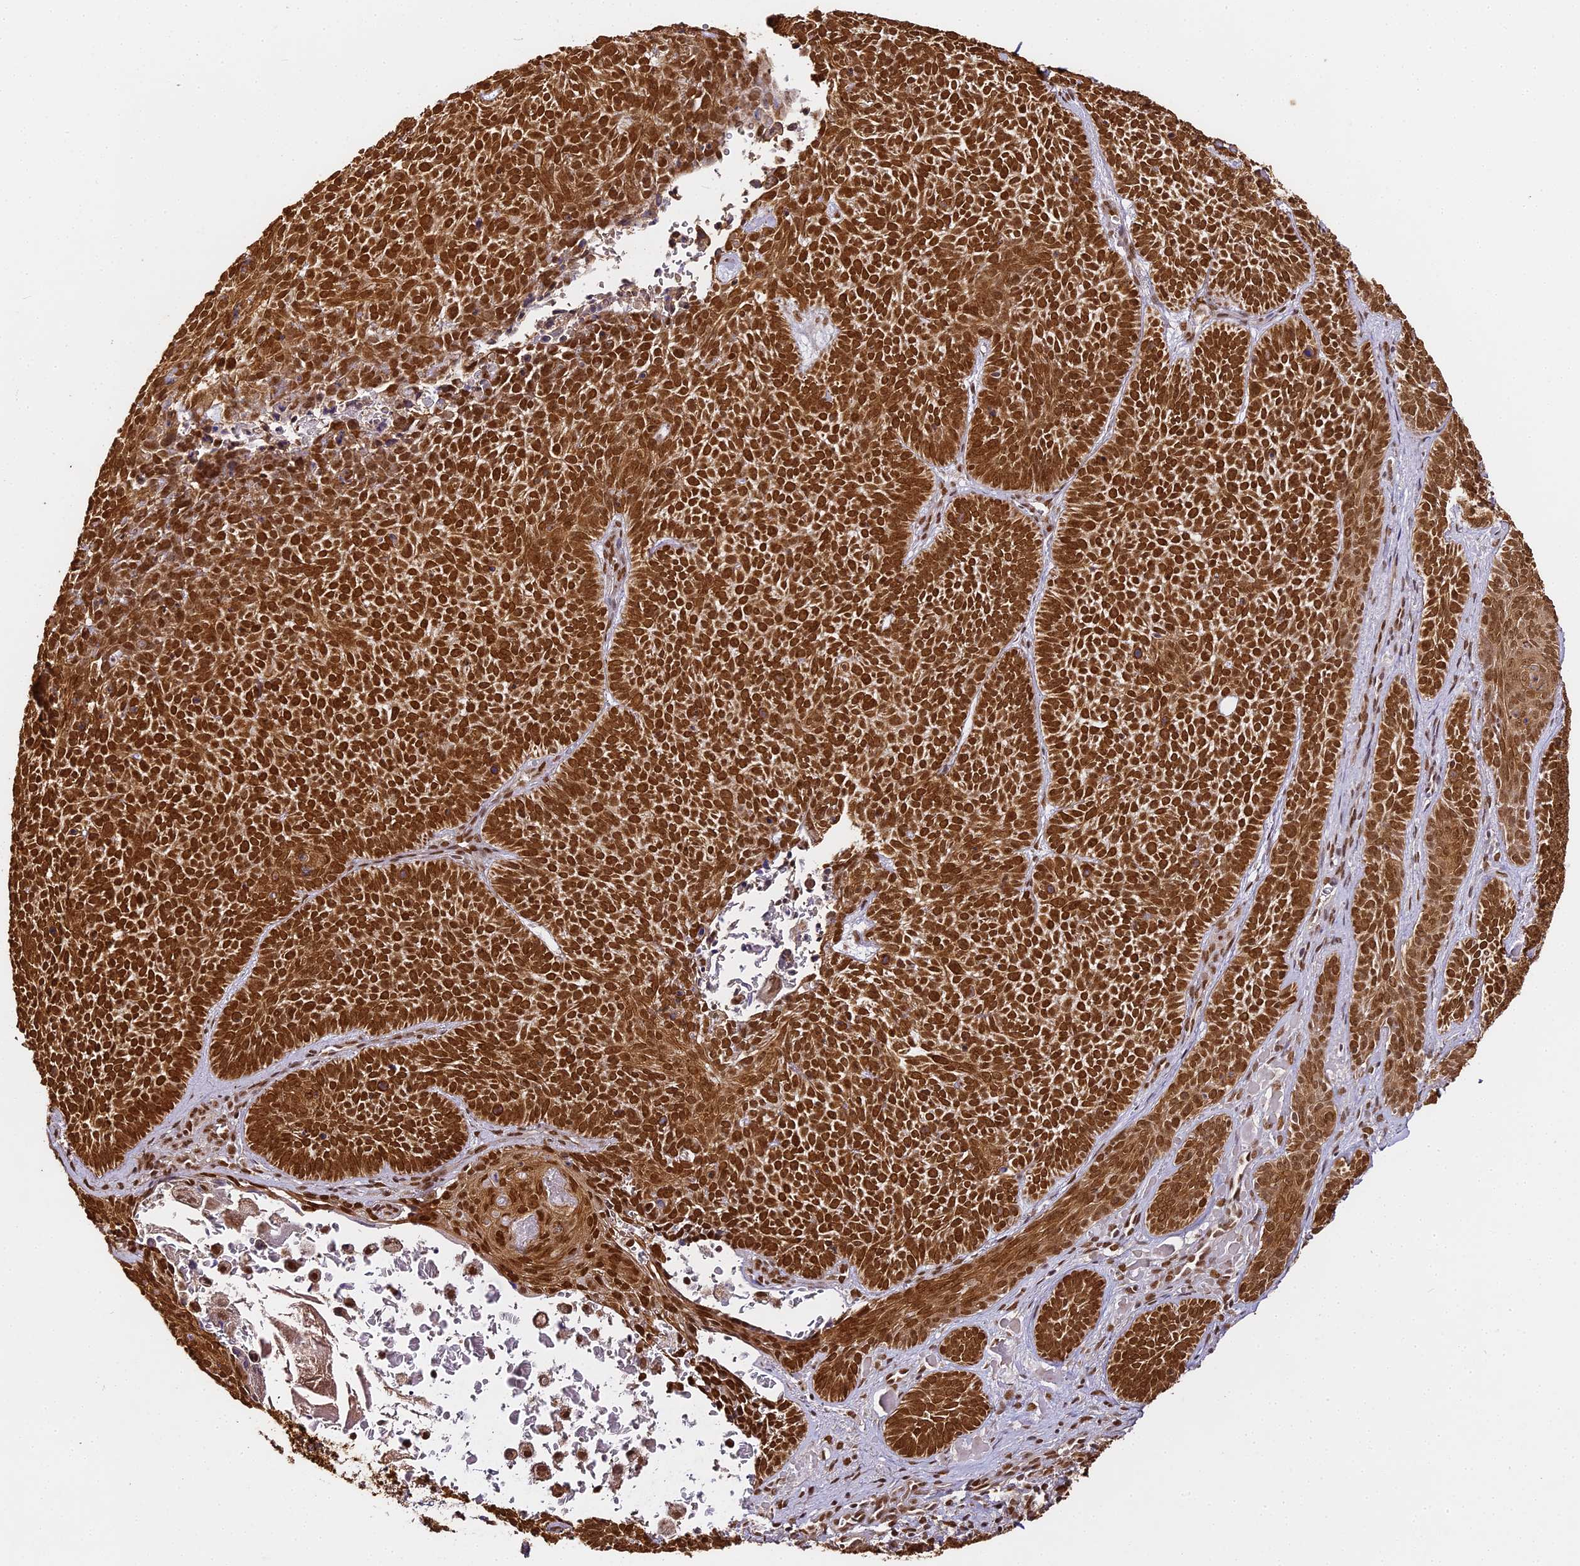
{"staining": {"intensity": "strong", "quantity": ">75%", "location": "cytoplasmic/membranous,nuclear"}, "tissue": "skin cancer", "cell_type": "Tumor cells", "image_type": "cancer", "snomed": [{"axis": "morphology", "description": "Basal cell carcinoma"}, {"axis": "topography", "description": "Skin"}], "caption": "This histopathology image exhibits immunohistochemistry staining of human basal cell carcinoma (skin), with high strong cytoplasmic/membranous and nuclear positivity in approximately >75% of tumor cells.", "gene": "HNRNPA1", "patient": {"sex": "male", "age": 85}}